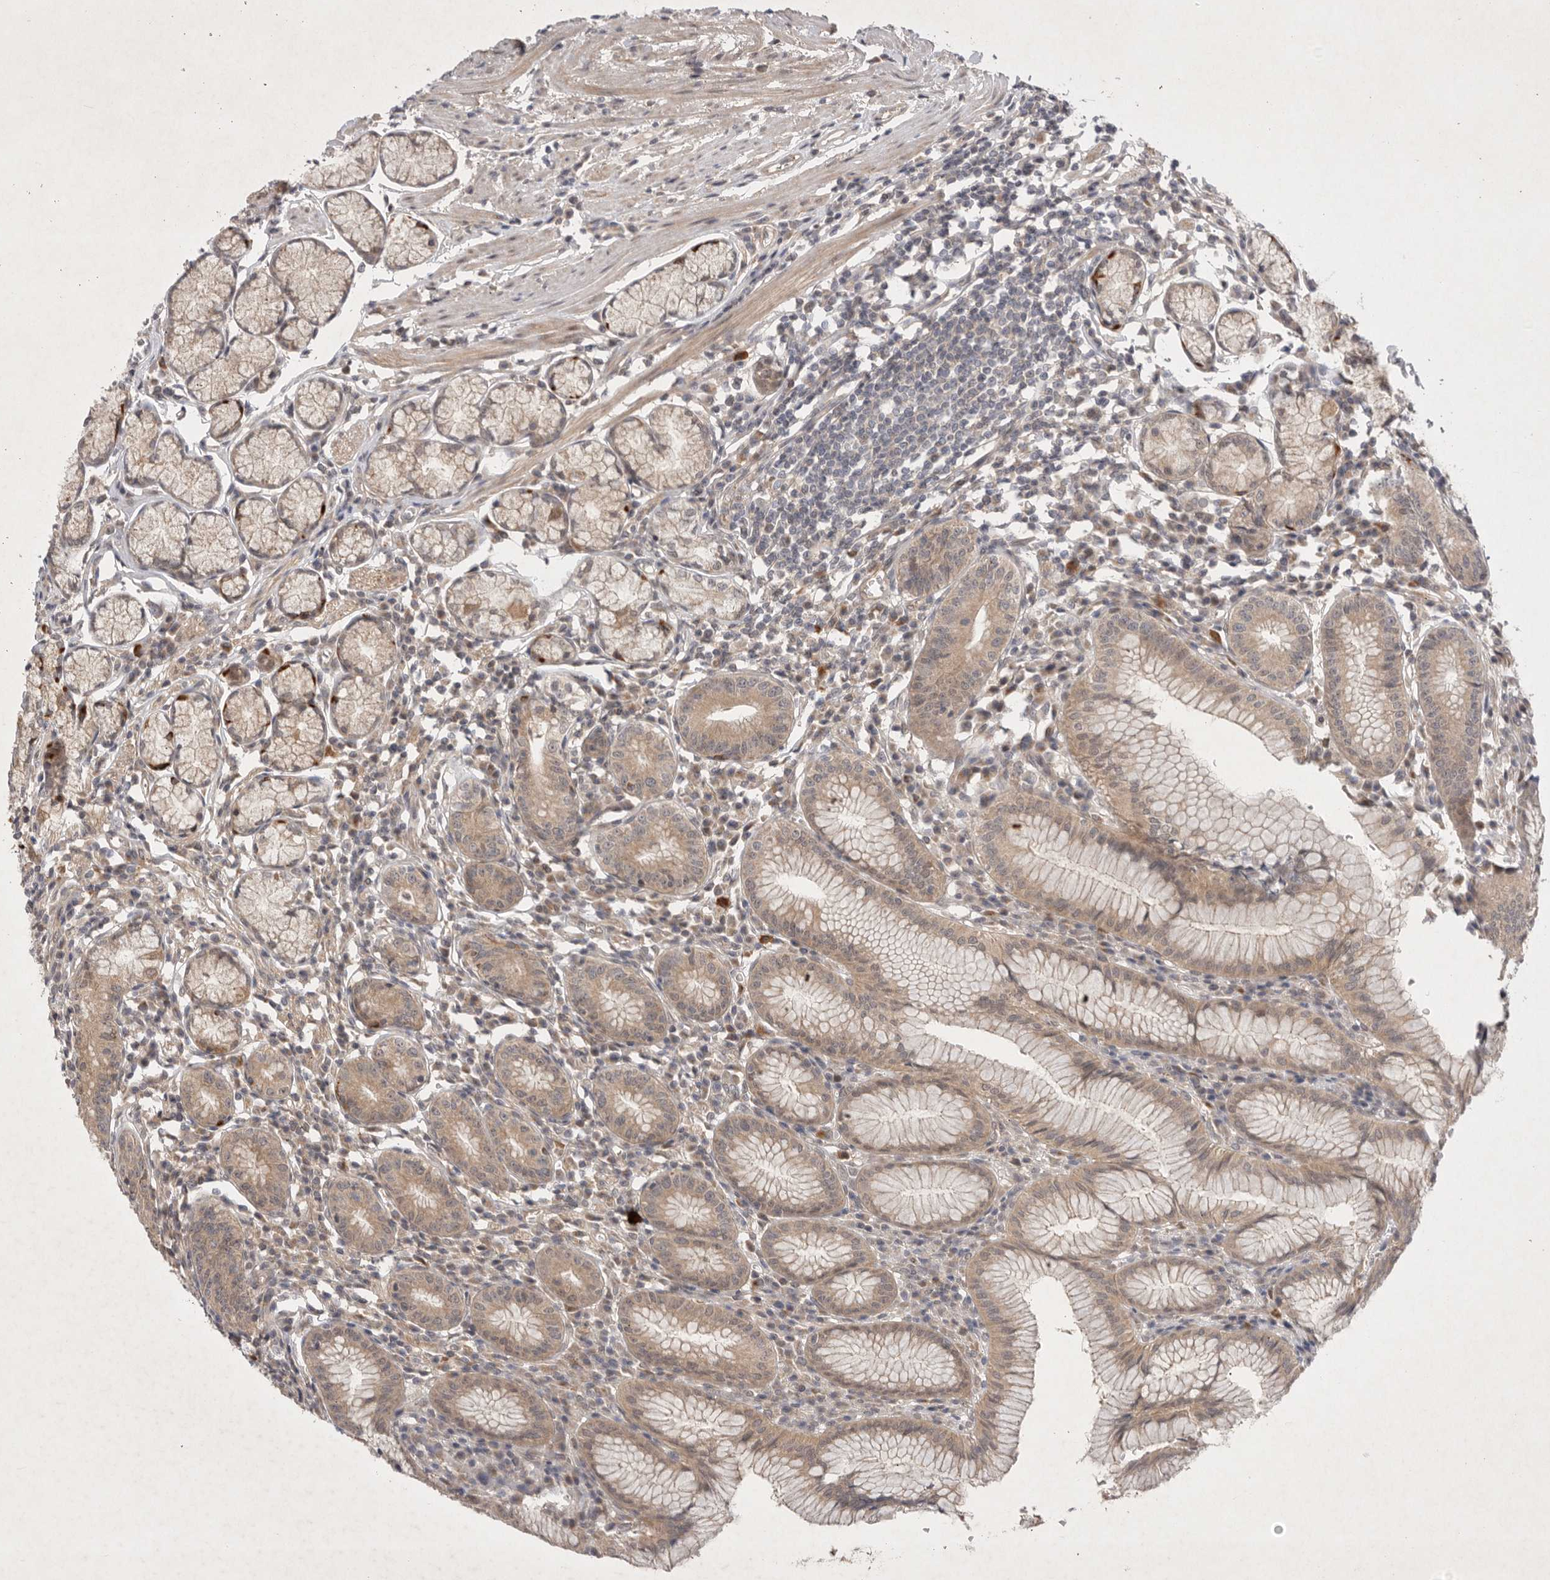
{"staining": {"intensity": "moderate", "quantity": ">75%", "location": "cytoplasmic/membranous"}, "tissue": "stomach", "cell_type": "Glandular cells", "image_type": "normal", "snomed": [{"axis": "morphology", "description": "Normal tissue, NOS"}, {"axis": "topography", "description": "Stomach"}], "caption": "Immunohistochemical staining of benign stomach shows medium levels of moderate cytoplasmic/membranous positivity in about >75% of glandular cells.", "gene": "PTPDC1", "patient": {"sex": "male", "age": 55}}